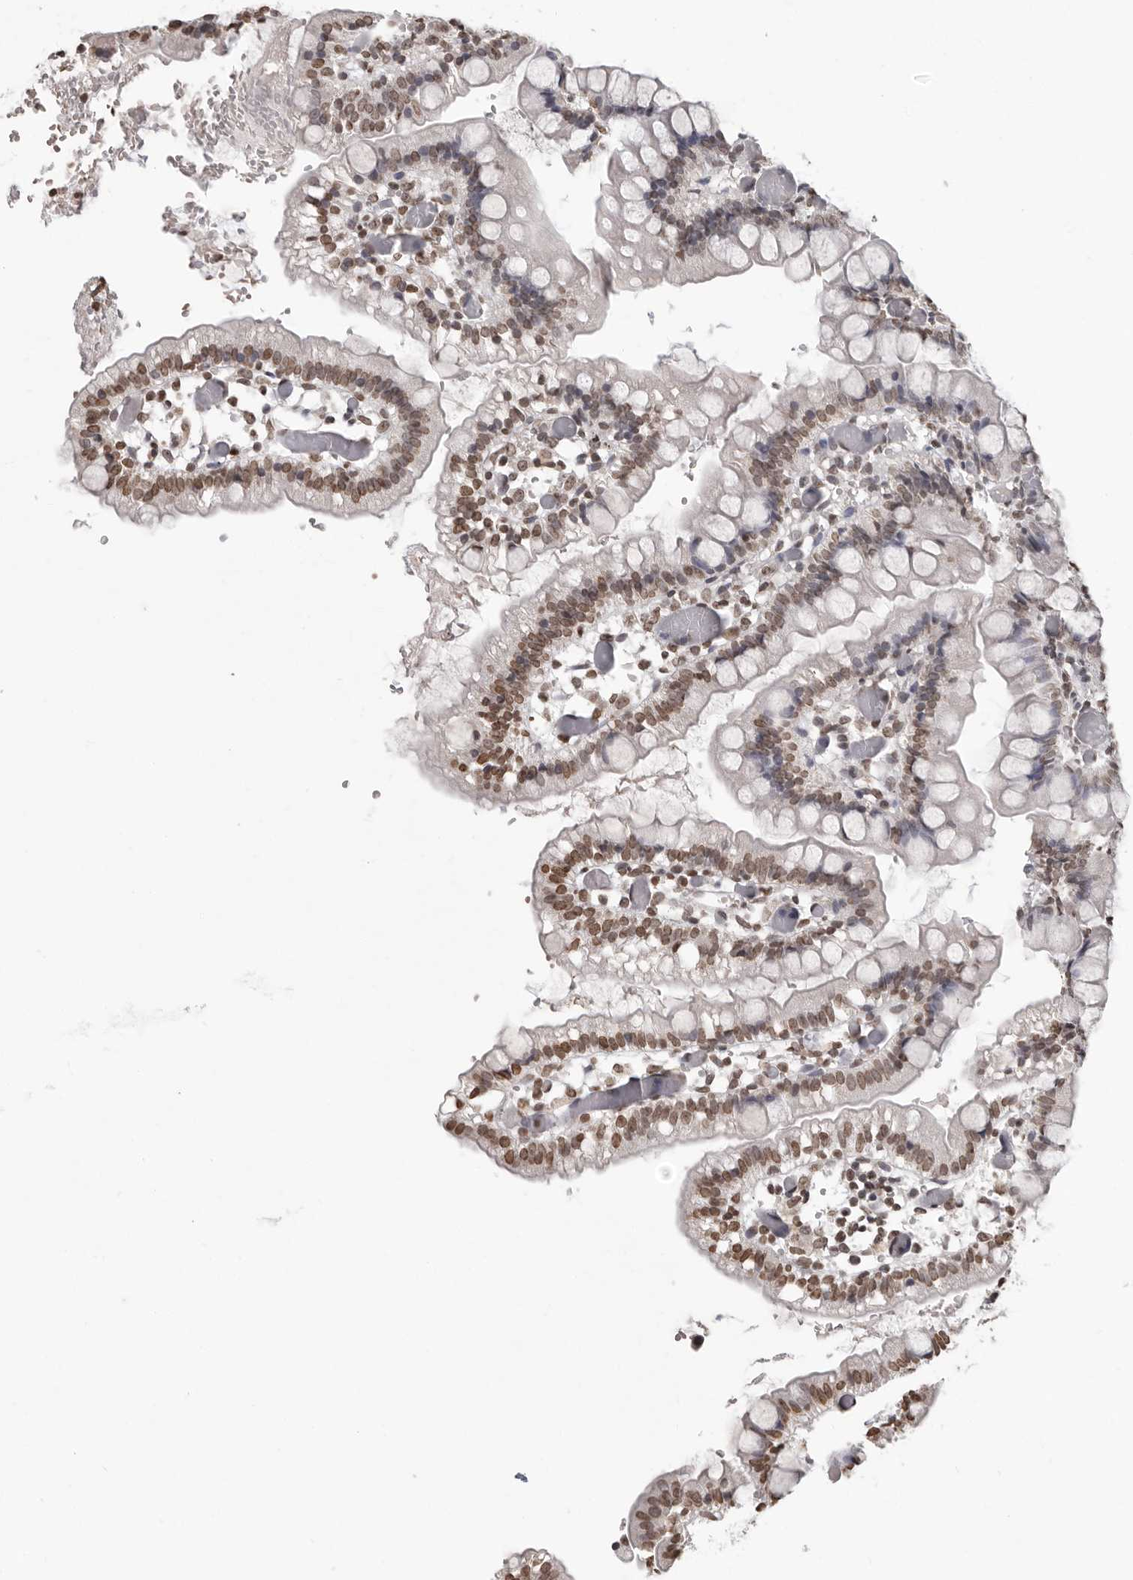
{"staining": {"intensity": "moderate", "quantity": "25%-75%", "location": "nuclear"}, "tissue": "small intestine", "cell_type": "Glandular cells", "image_type": "normal", "snomed": [{"axis": "morphology", "description": "Normal tissue, NOS"}, {"axis": "morphology", "description": "Developmental malformation"}, {"axis": "topography", "description": "Small intestine"}], "caption": "High-power microscopy captured an immunohistochemistry histopathology image of benign small intestine, revealing moderate nuclear expression in approximately 25%-75% of glandular cells. The staining was performed using DAB, with brown indicating positive protein expression. Nuclei are stained blue with hematoxylin.", "gene": "WDR45", "patient": {"sex": "male"}}